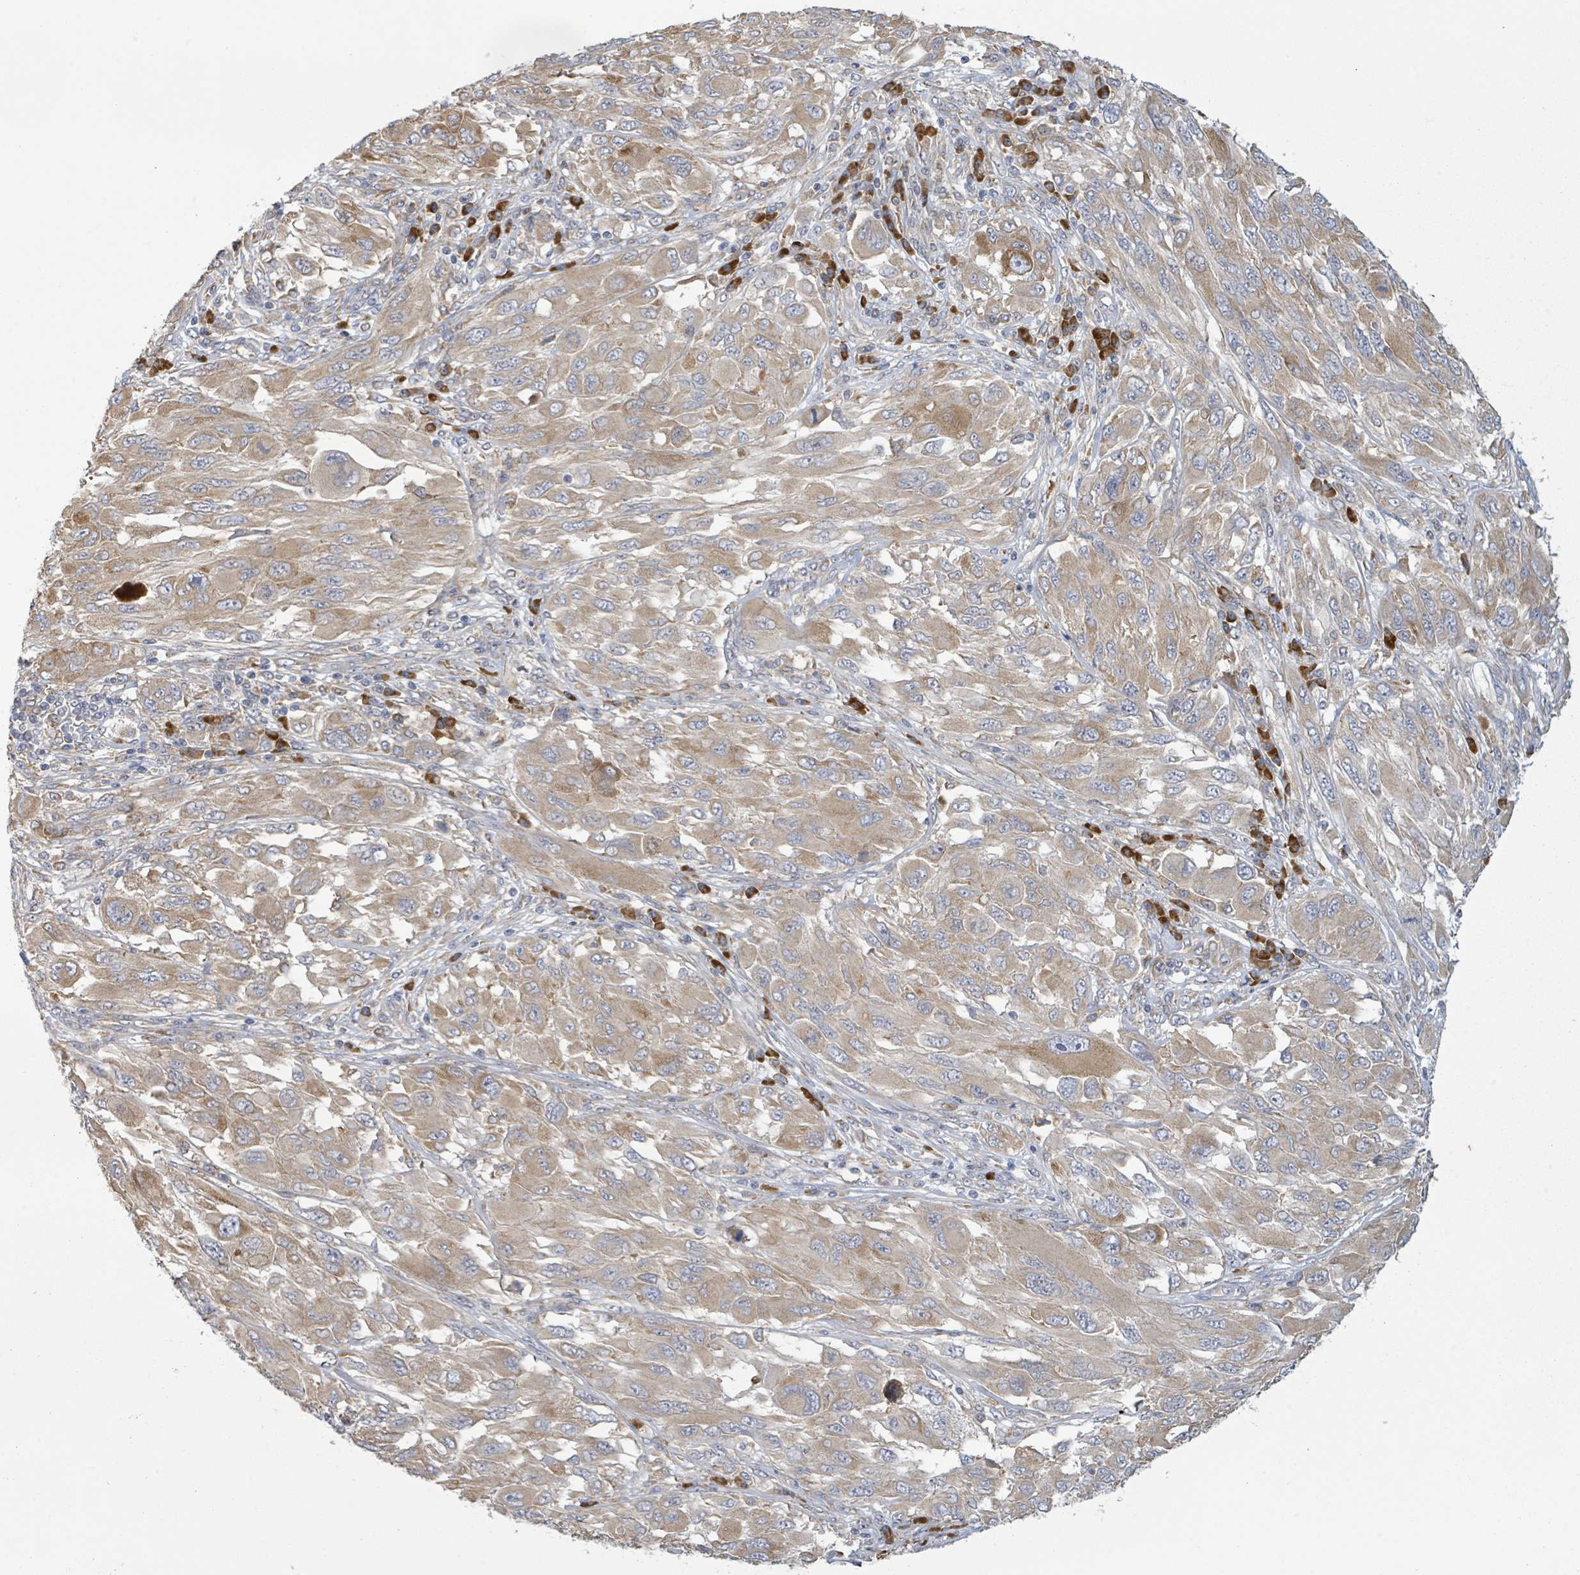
{"staining": {"intensity": "moderate", "quantity": ">75%", "location": "cytoplasmic/membranous"}, "tissue": "melanoma", "cell_type": "Tumor cells", "image_type": "cancer", "snomed": [{"axis": "morphology", "description": "Malignant melanoma, NOS"}, {"axis": "topography", "description": "Skin"}], "caption": "Protein expression analysis of human malignant melanoma reveals moderate cytoplasmic/membranous staining in about >75% of tumor cells. Nuclei are stained in blue.", "gene": "ATP13A1", "patient": {"sex": "female", "age": 91}}